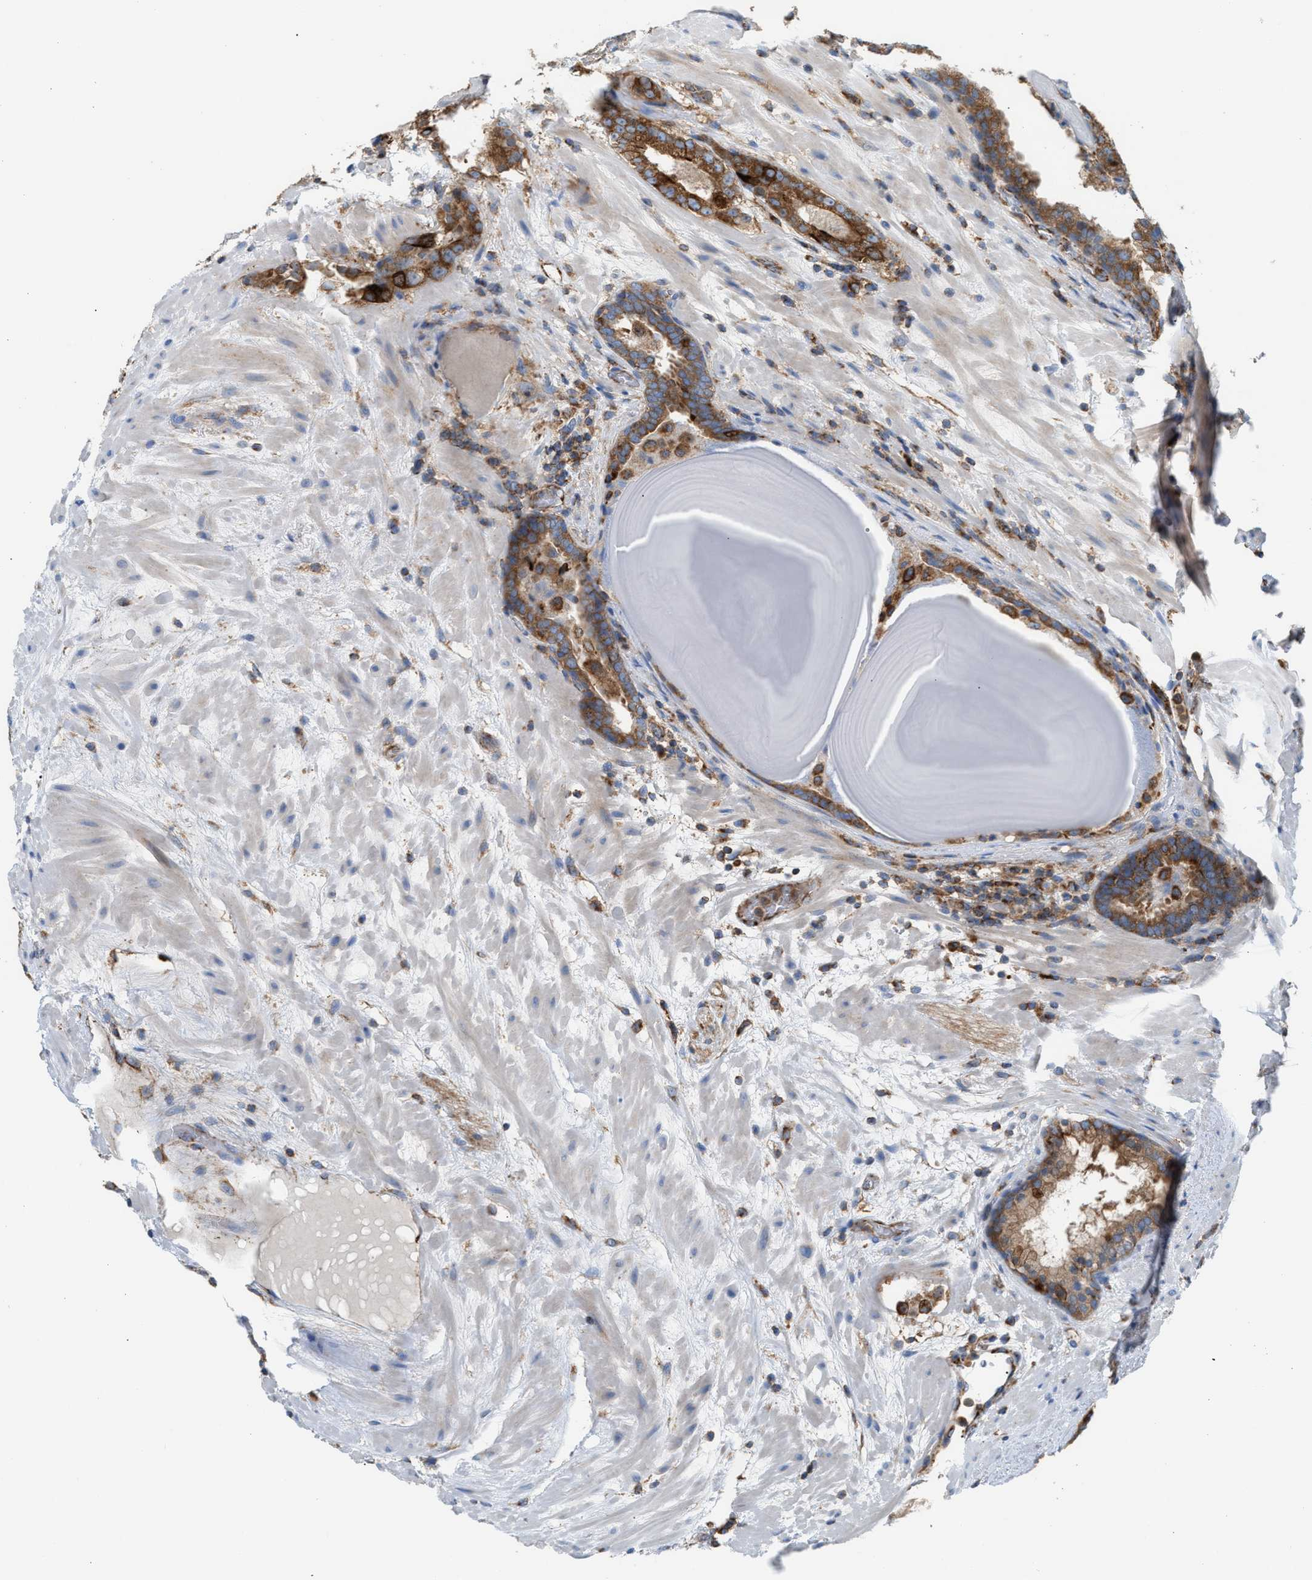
{"staining": {"intensity": "strong", "quantity": ">75%", "location": "cytoplasmic/membranous"}, "tissue": "prostate cancer", "cell_type": "Tumor cells", "image_type": "cancer", "snomed": [{"axis": "morphology", "description": "Adenocarcinoma, Low grade"}, {"axis": "topography", "description": "Prostate"}], "caption": "DAB immunohistochemical staining of human prostate adenocarcinoma (low-grade) reveals strong cytoplasmic/membranous protein positivity in about >75% of tumor cells. Immunohistochemistry (ihc) stains the protein of interest in brown and the nuclei are stained blue.", "gene": "TBC1D15", "patient": {"sex": "male", "age": 69}}